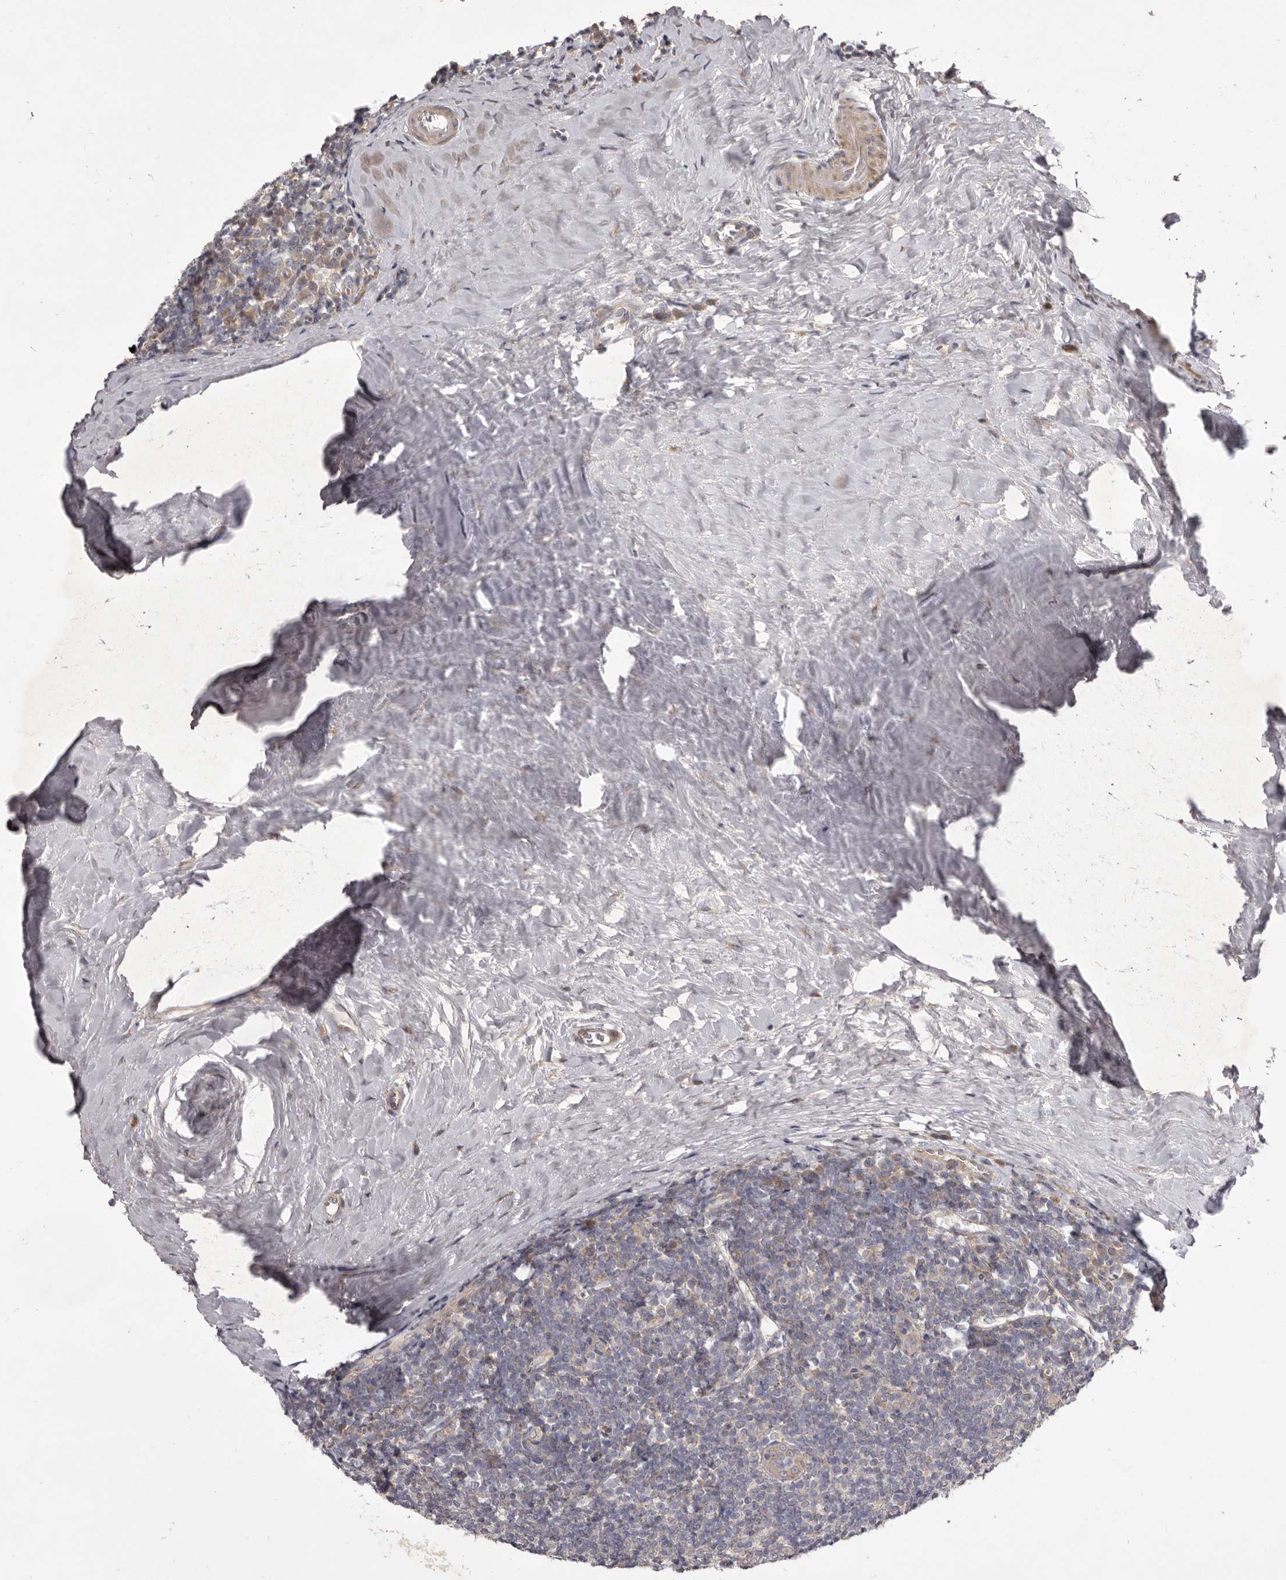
{"staining": {"intensity": "weak", "quantity": "25%-75%", "location": "cytoplasmic/membranous"}, "tissue": "tonsil", "cell_type": "Germinal center cells", "image_type": "normal", "snomed": [{"axis": "morphology", "description": "Normal tissue, NOS"}, {"axis": "topography", "description": "Tonsil"}], "caption": "This is an image of IHC staining of unremarkable tonsil, which shows weak positivity in the cytoplasmic/membranous of germinal center cells.", "gene": "TBC1D8B", "patient": {"sex": "male", "age": 27}}